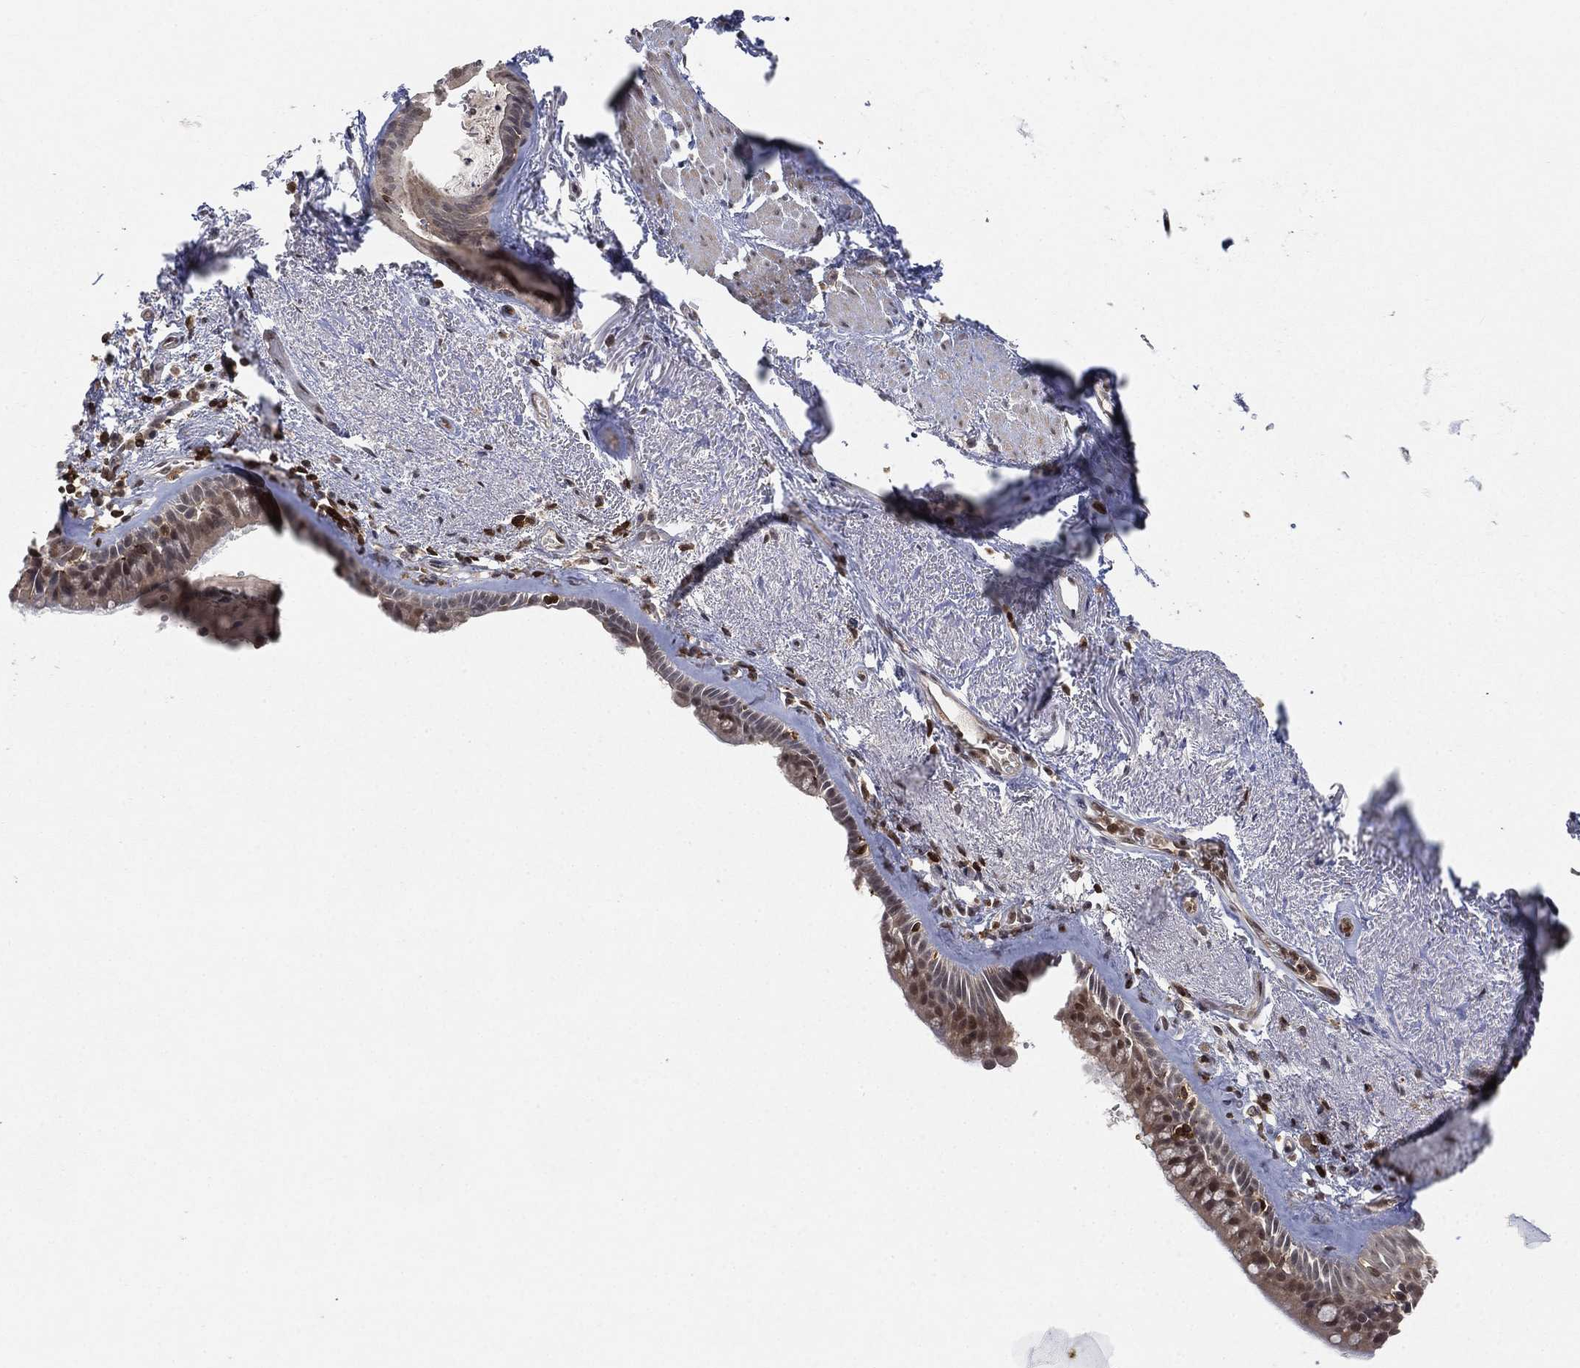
{"staining": {"intensity": "moderate", "quantity": "<25%", "location": "nuclear"}, "tissue": "bronchus", "cell_type": "Respiratory epithelial cells", "image_type": "normal", "snomed": [{"axis": "morphology", "description": "Normal tissue, NOS"}, {"axis": "topography", "description": "Bronchus"}], "caption": "IHC histopathology image of normal bronchus: human bronchus stained using immunohistochemistry shows low levels of moderate protein expression localized specifically in the nuclear of respiratory epithelial cells, appearing as a nuclear brown color.", "gene": "WDR26", "patient": {"sex": "male", "age": 82}}